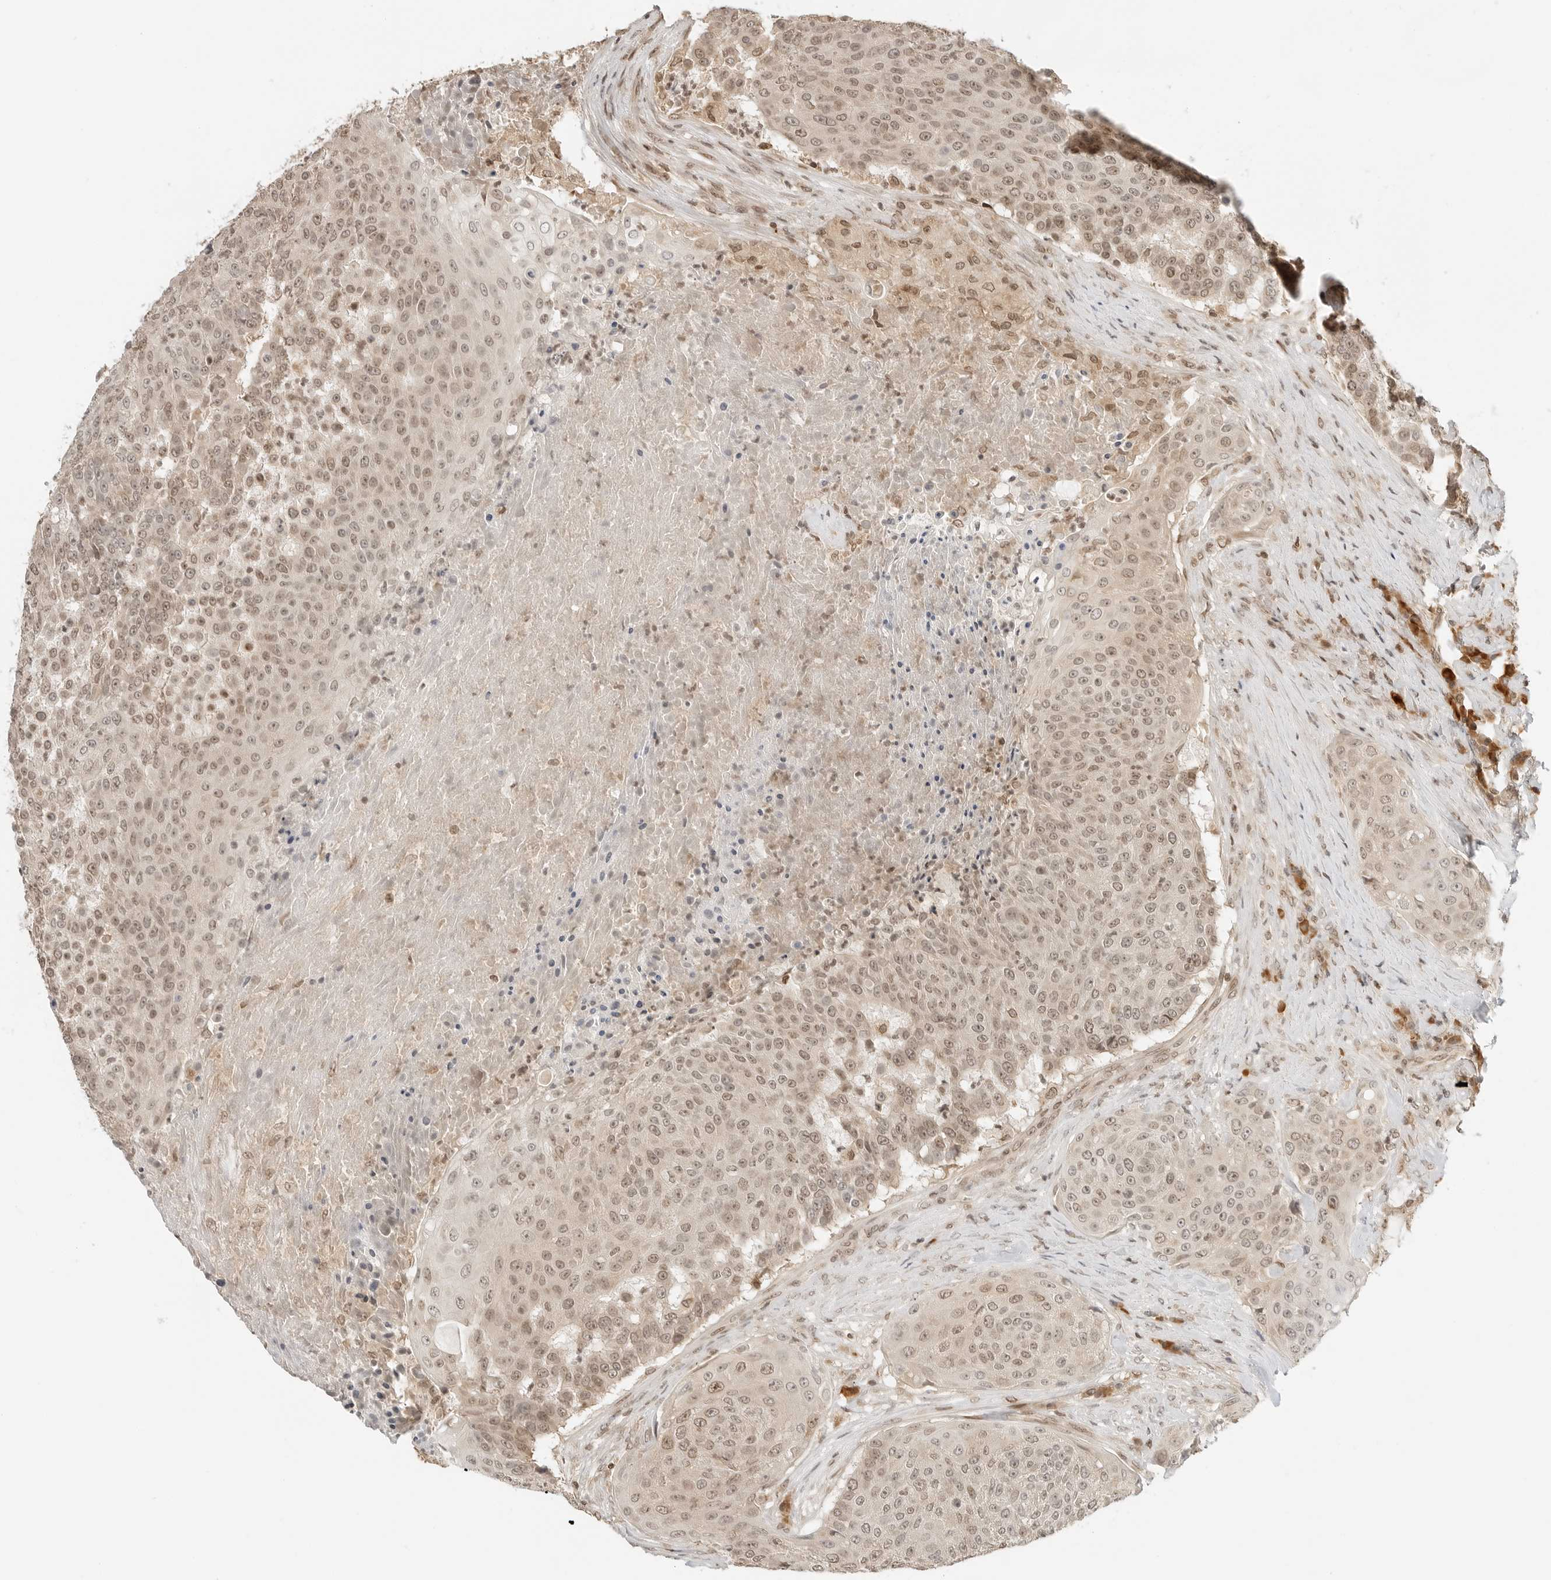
{"staining": {"intensity": "weak", "quantity": ">75%", "location": "cytoplasmic/membranous,nuclear"}, "tissue": "urothelial cancer", "cell_type": "Tumor cells", "image_type": "cancer", "snomed": [{"axis": "morphology", "description": "Urothelial carcinoma, High grade"}, {"axis": "topography", "description": "Urinary bladder"}], "caption": "Immunohistochemical staining of high-grade urothelial carcinoma reveals weak cytoplasmic/membranous and nuclear protein expression in about >75% of tumor cells.", "gene": "POLH", "patient": {"sex": "female", "age": 63}}